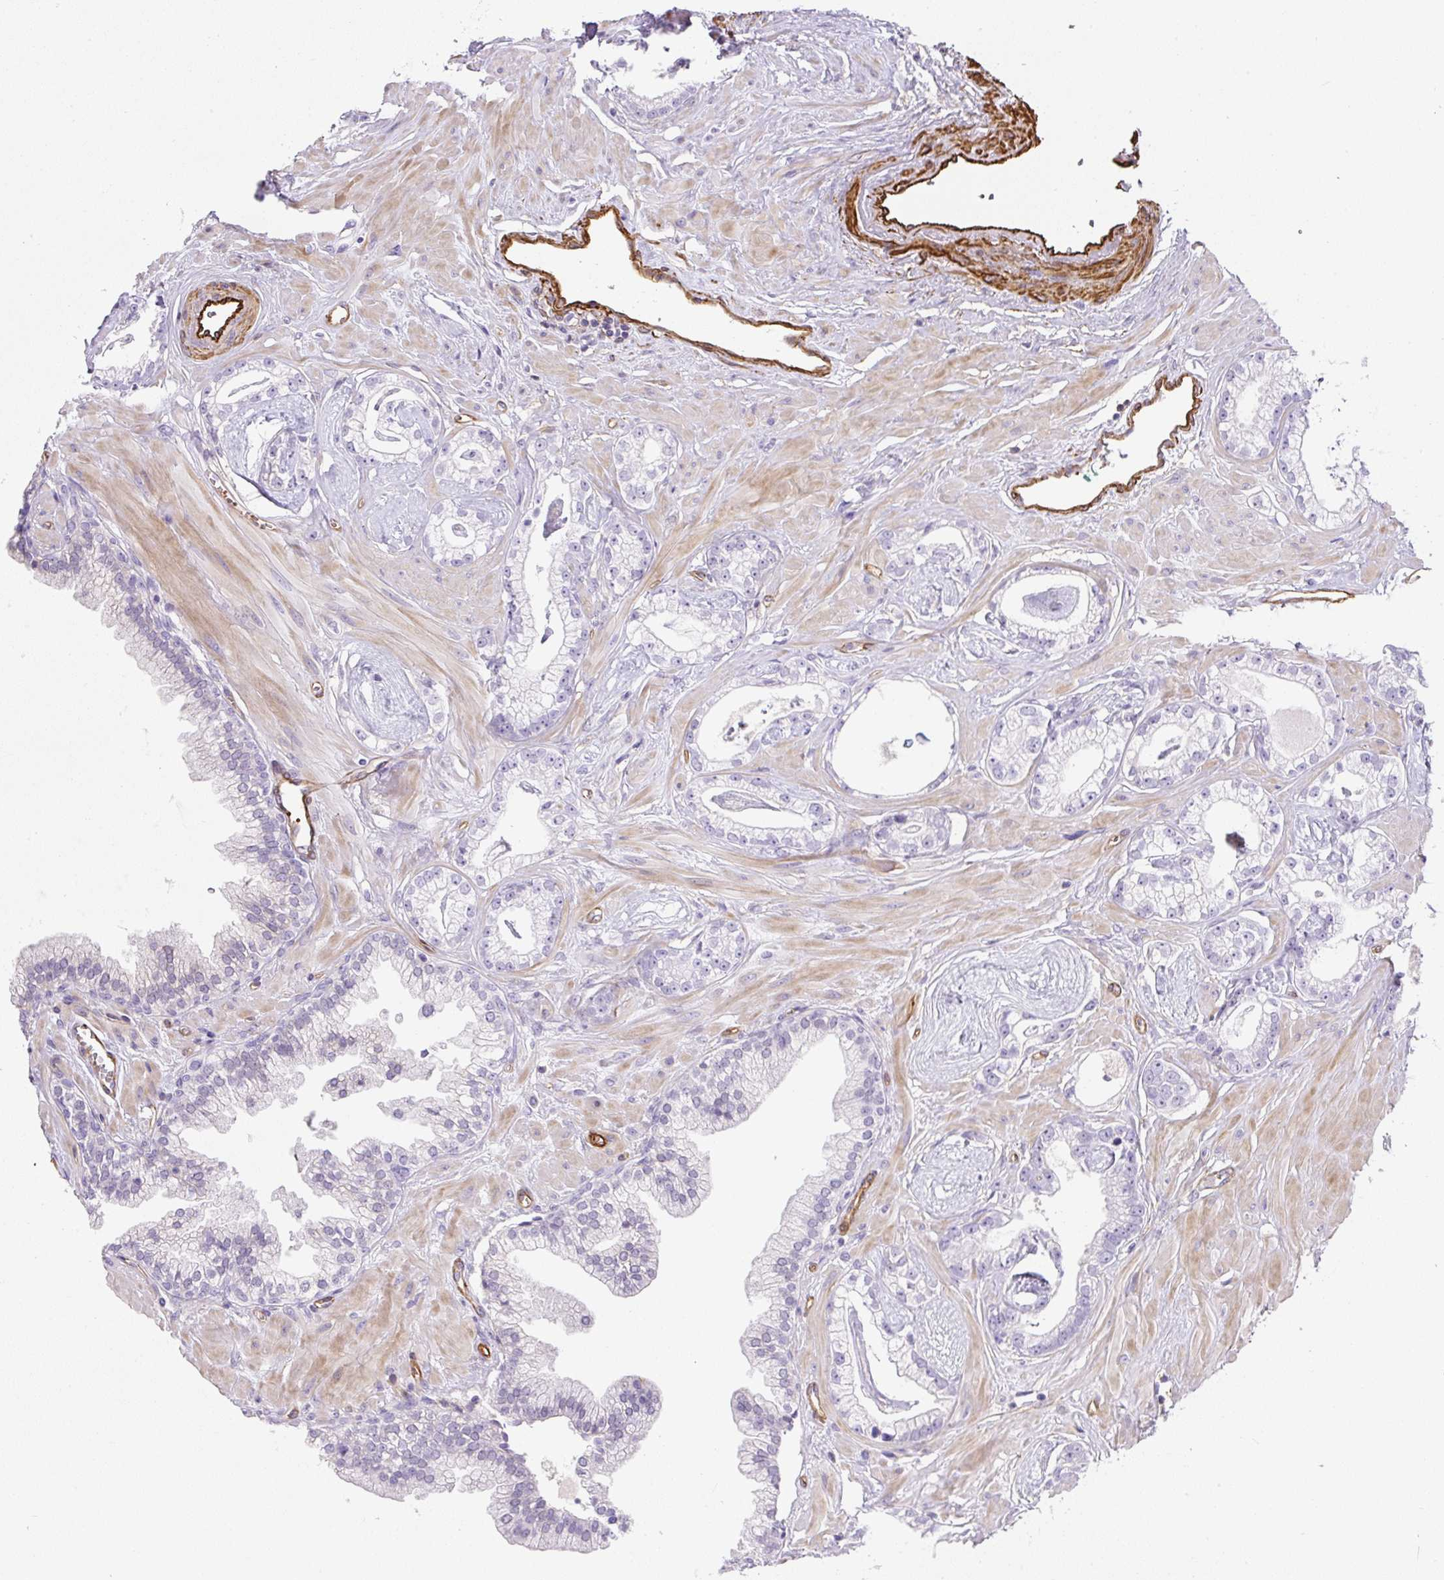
{"staining": {"intensity": "negative", "quantity": "none", "location": "none"}, "tissue": "prostate cancer", "cell_type": "Tumor cells", "image_type": "cancer", "snomed": [{"axis": "morphology", "description": "Adenocarcinoma, Low grade"}, {"axis": "topography", "description": "Prostate"}], "caption": "Prostate cancer (adenocarcinoma (low-grade)) stained for a protein using IHC displays no staining tumor cells.", "gene": "B3GALT5", "patient": {"sex": "male", "age": 60}}